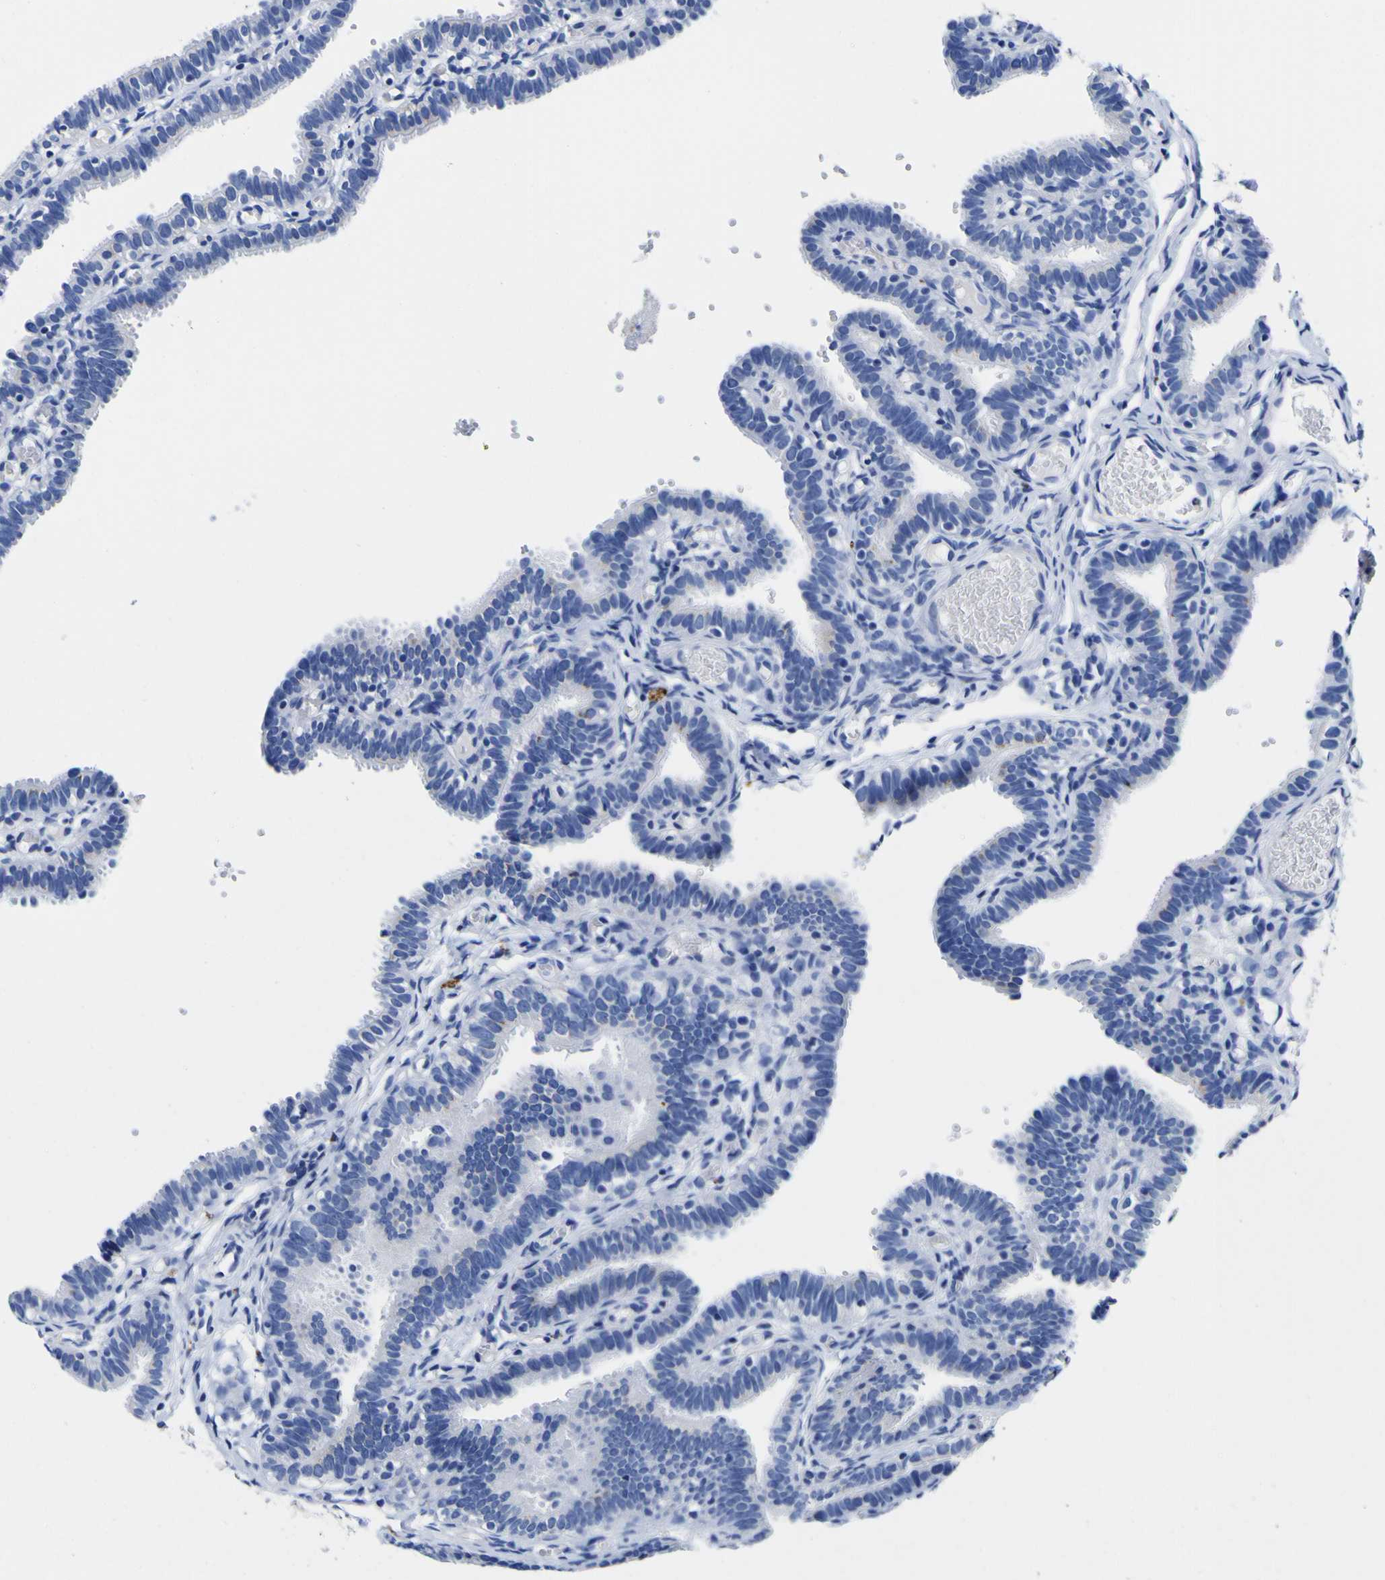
{"staining": {"intensity": "negative", "quantity": "none", "location": "none"}, "tissue": "fallopian tube", "cell_type": "Glandular cells", "image_type": "normal", "snomed": [{"axis": "morphology", "description": "Normal tissue, NOS"}, {"axis": "topography", "description": "Fallopian tube"}, {"axis": "topography", "description": "Placenta"}], "caption": "This micrograph is of normal fallopian tube stained with IHC to label a protein in brown with the nuclei are counter-stained blue. There is no staining in glandular cells.", "gene": "HLA", "patient": {"sex": "female", "age": 34}}